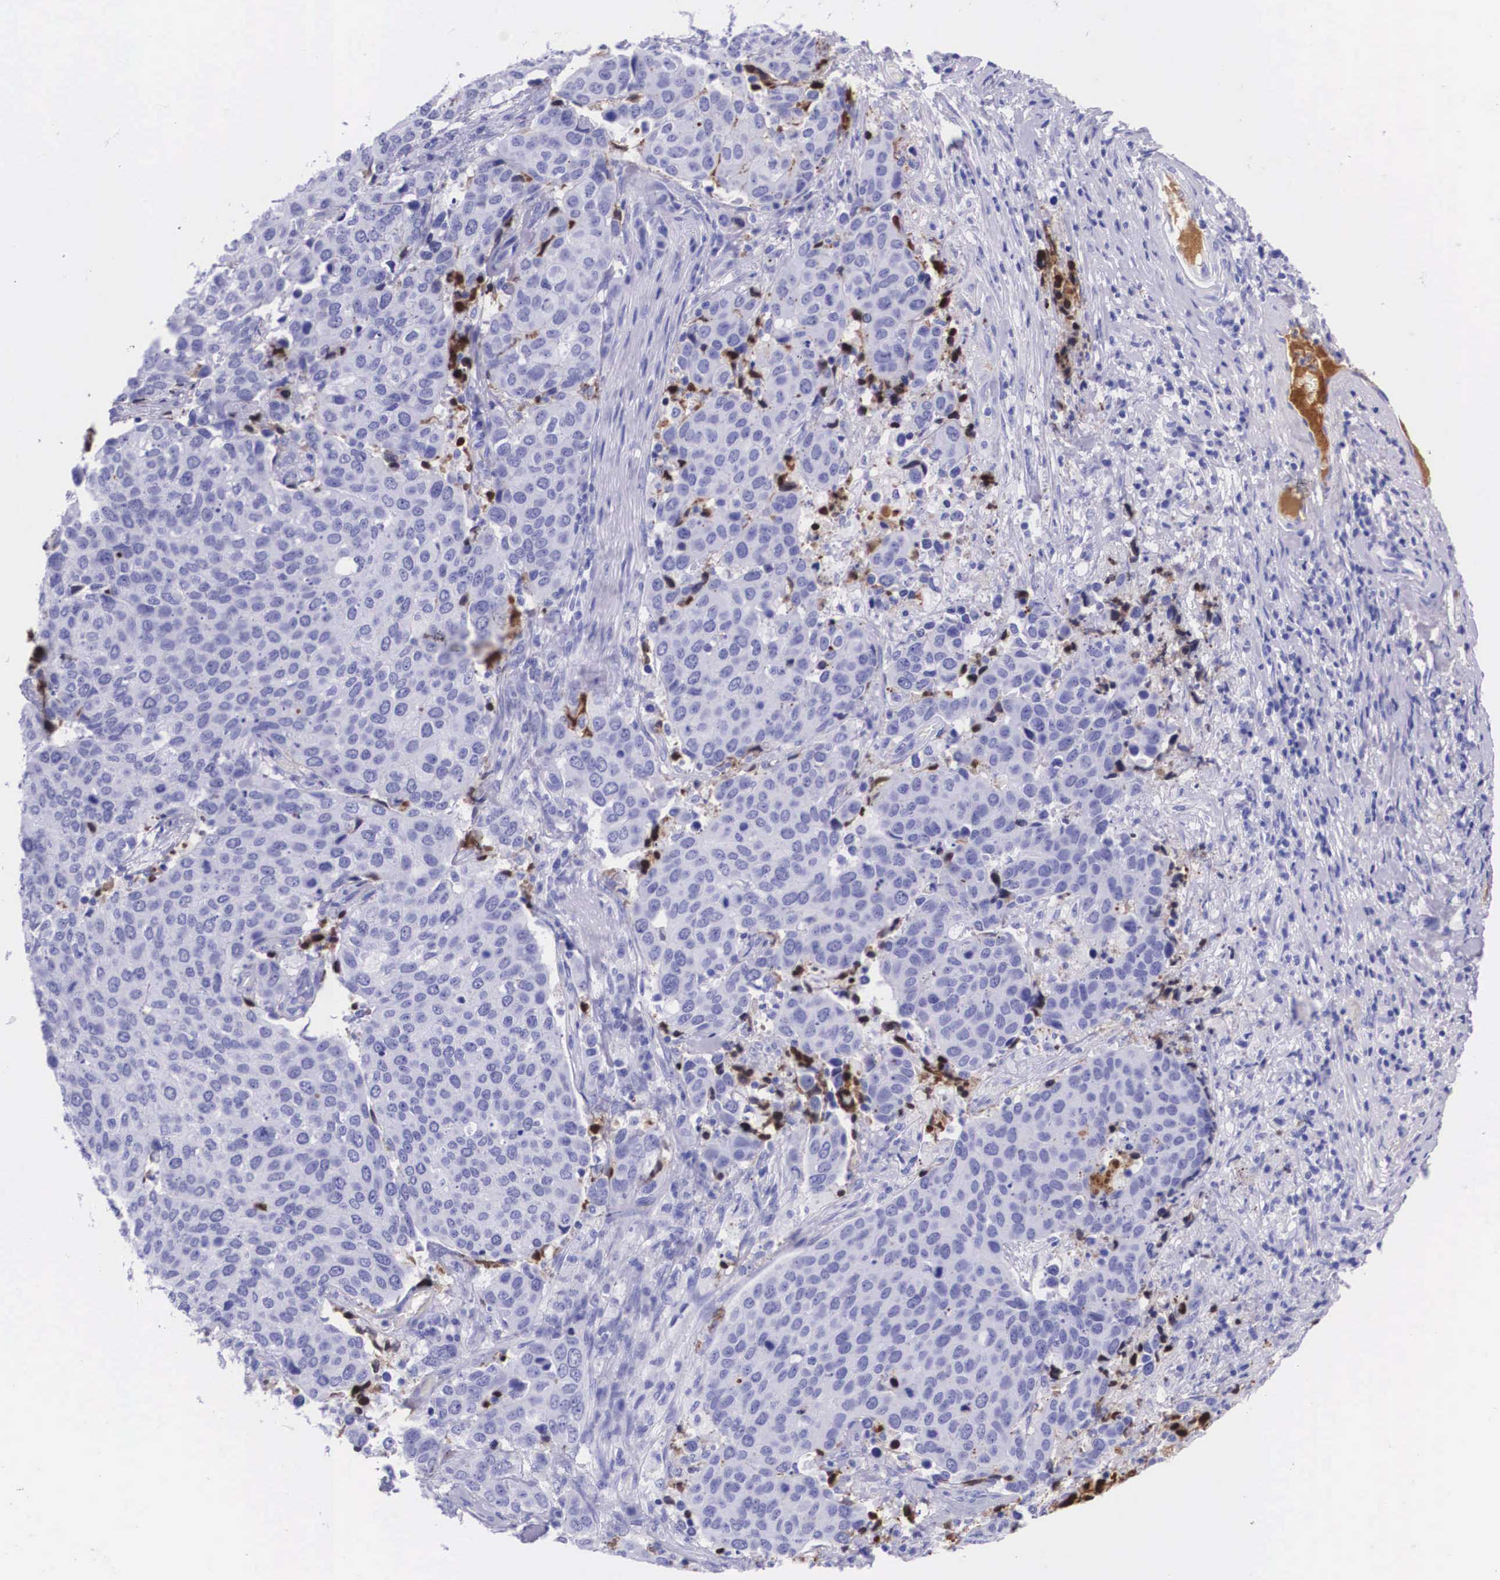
{"staining": {"intensity": "negative", "quantity": "none", "location": "none"}, "tissue": "cervical cancer", "cell_type": "Tumor cells", "image_type": "cancer", "snomed": [{"axis": "morphology", "description": "Squamous cell carcinoma, NOS"}, {"axis": "topography", "description": "Cervix"}], "caption": "IHC micrograph of human cervical cancer stained for a protein (brown), which demonstrates no staining in tumor cells.", "gene": "PLG", "patient": {"sex": "female", "age": 54}}